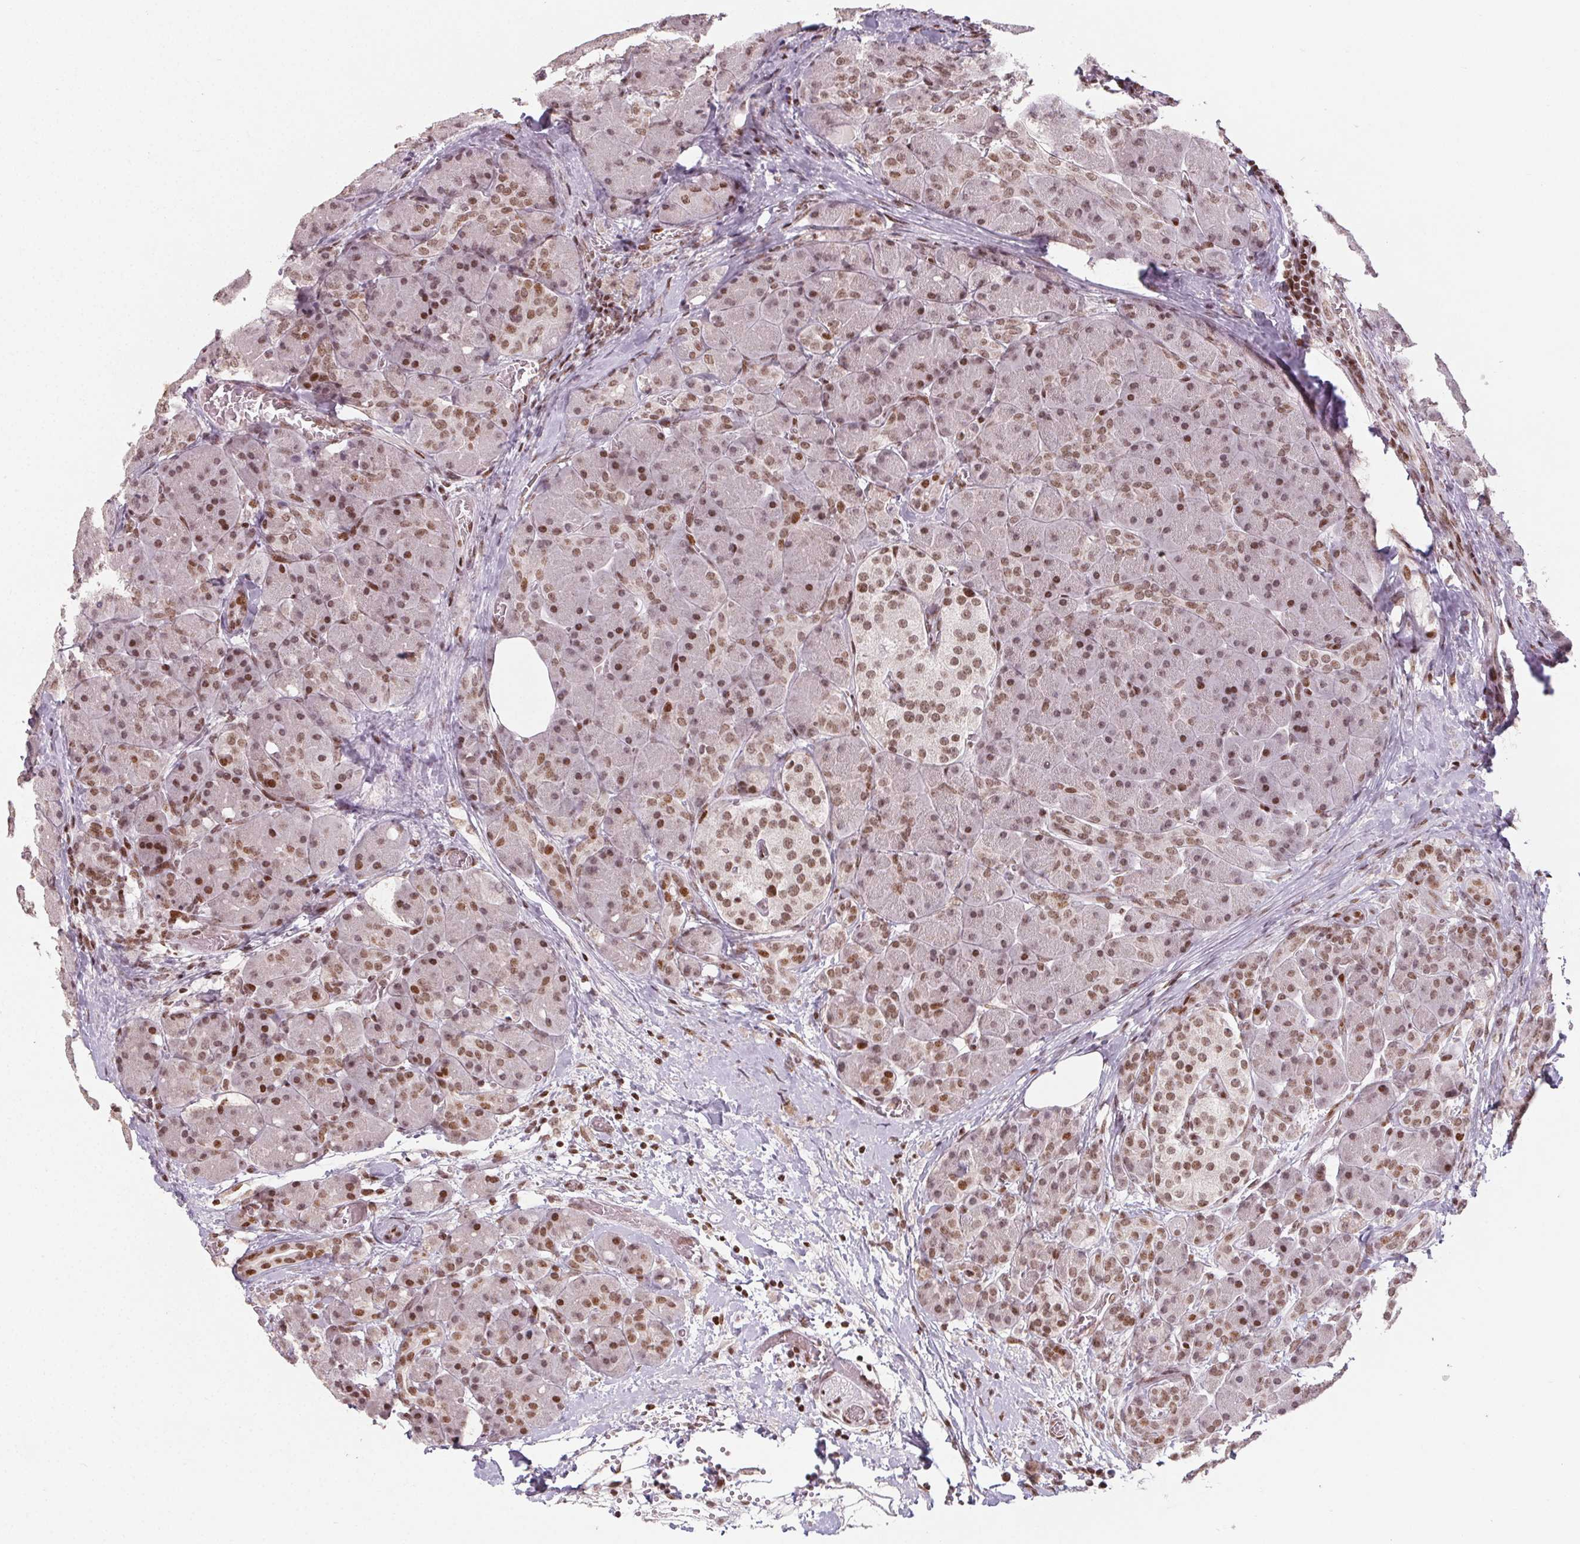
{"staining": {"intensity": "moderate", "quantity": ">75%", "location": "nuclear"}, "tissue": "pancreas", "cell_type": "Exocrine glandular cells", "image_type": "normal", "snomed": [{"axis": "morphology", "description": "Normal tissue, NOS"}, {"axis": "topography", "description": "Pancreas"}], "caption": "DAB (3,3'-diaminobenzidine) immunohistochemical staining of normal human pancreas reveals moderate nuclear protein staining in about >75% of exocrine glandular cells.", "gene": "KMT2A", "patient": {"sex": "male", "age": 55}}